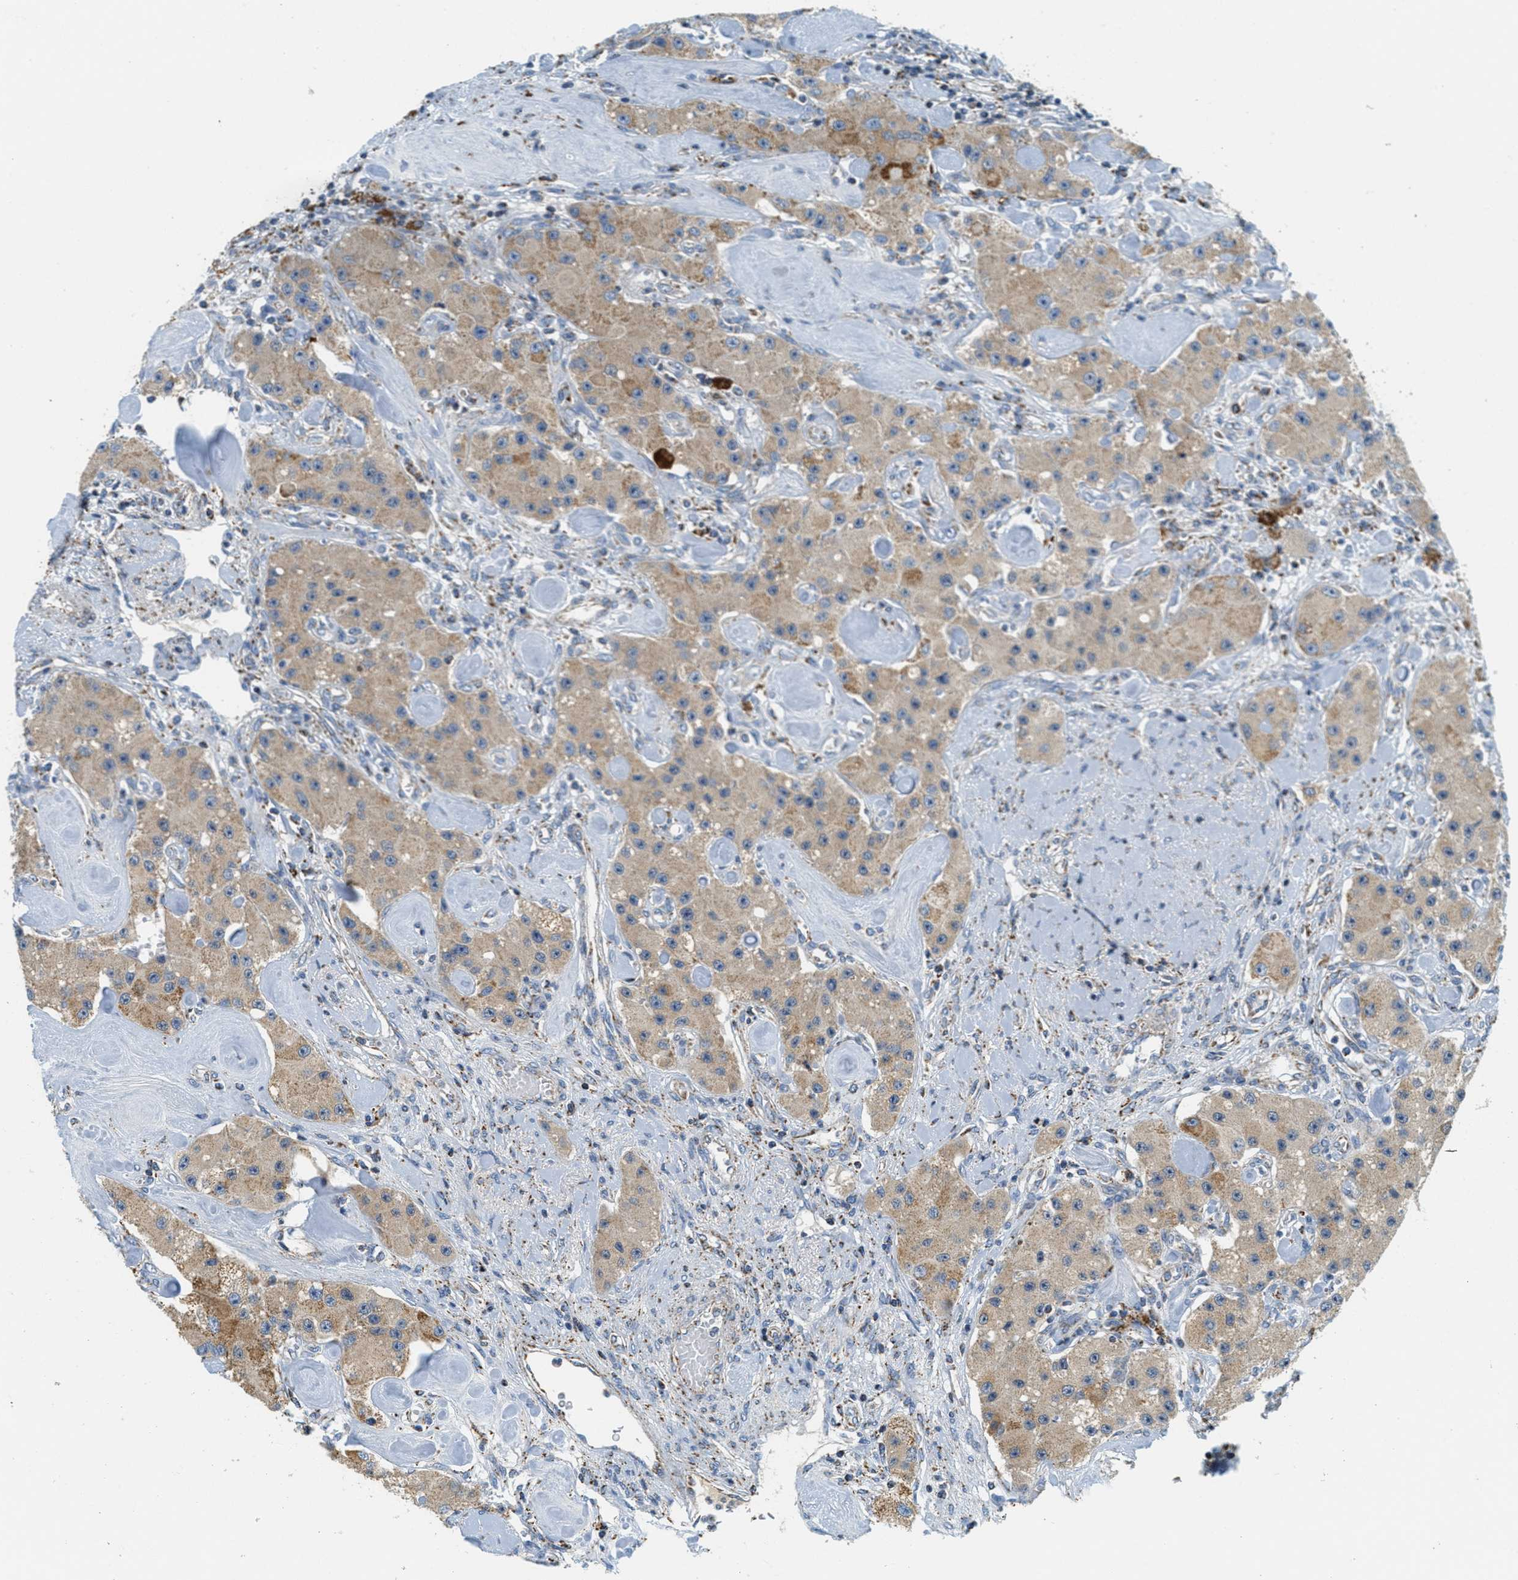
{"staining": {"intensity": "moderate", "quantity": ">75%", "location": "cytoplasmic/membranous"}, "tissue": "carcinoid", "cell_type": "Tumor cells", "image_type": "cancer", "snomed": [{"axis": "morphology", "description": "Carcinoid, malignant, NOS"}, {"axis": "topography", "description": "Pancreas"}], "caption": "A brown stain labels moderate cytoplasmic/membranous positivity of a protein in carcinoid tumor cells. (Stains: DAB (3,3'-diaminobenzidine) in brown, nuclei in blue, Microscopy: brightfield microscopy at high magnification).", "gene": "HLCS", "patient": {"sex": "male", "age": 41}}